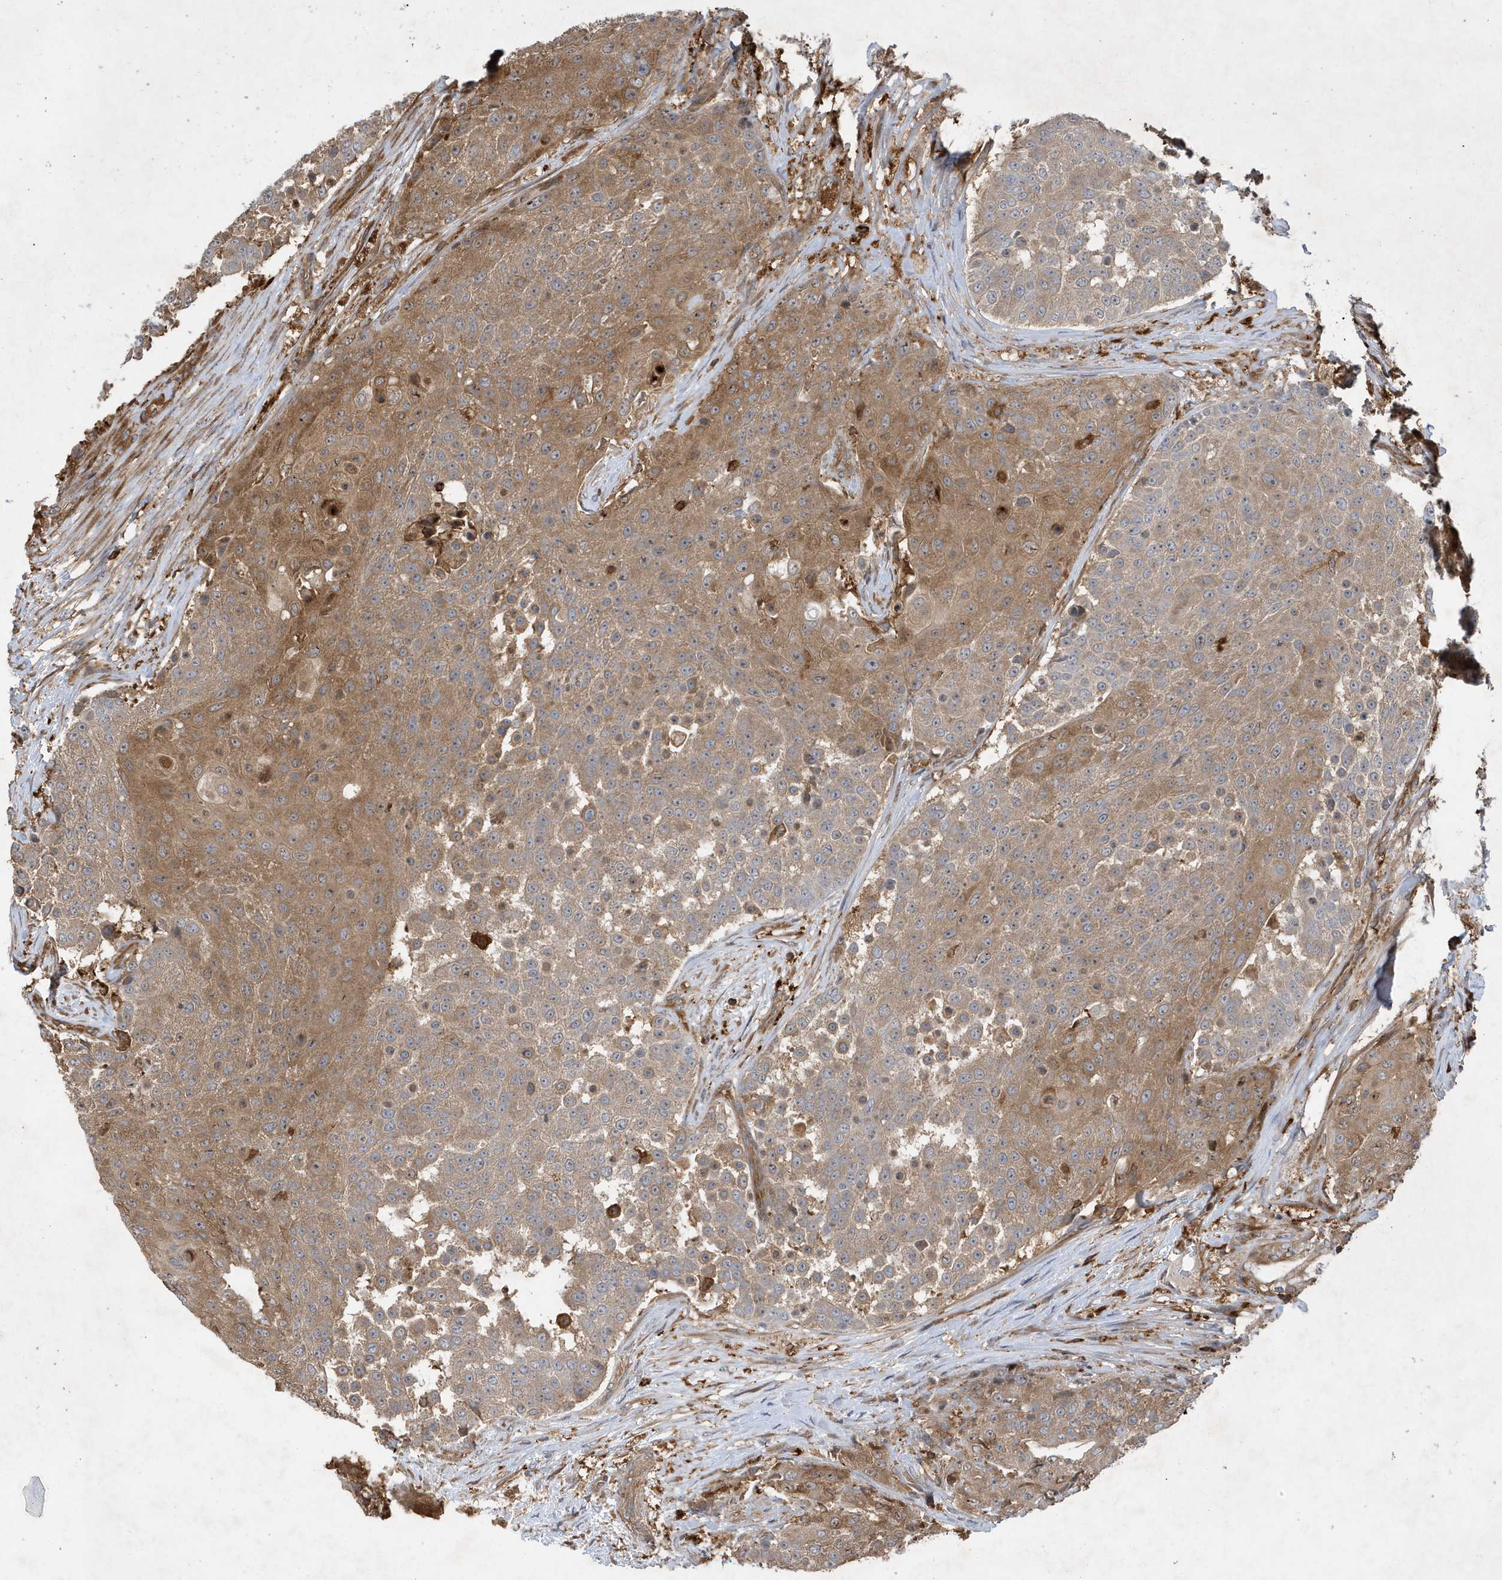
{"staining": {"intensity": "moderate", "quantity": ">75%", "location": "cytoplasmic/membranous"}, "tissue": "urothelial cancer", "cell_type": "Tumor cells", "image_type": "cancer", "snomed": [{"axis": "morphology", "description": "Urothelial carcinoma, High grade"}, {"axis": "topography", "description": "Urinary bladder"}], "caption": "Protein expression analysis of urothelial cancer shows moderate cytoplasmic/membranous staining in approximately >75% of tumor cells. The staining was performed using DAB, with brown indicating positive protein expression. Nuclei are stained blue with hematoxylin.", "gene": "LAPTM4A", "patient": {"sex": "female", "age": 63}}